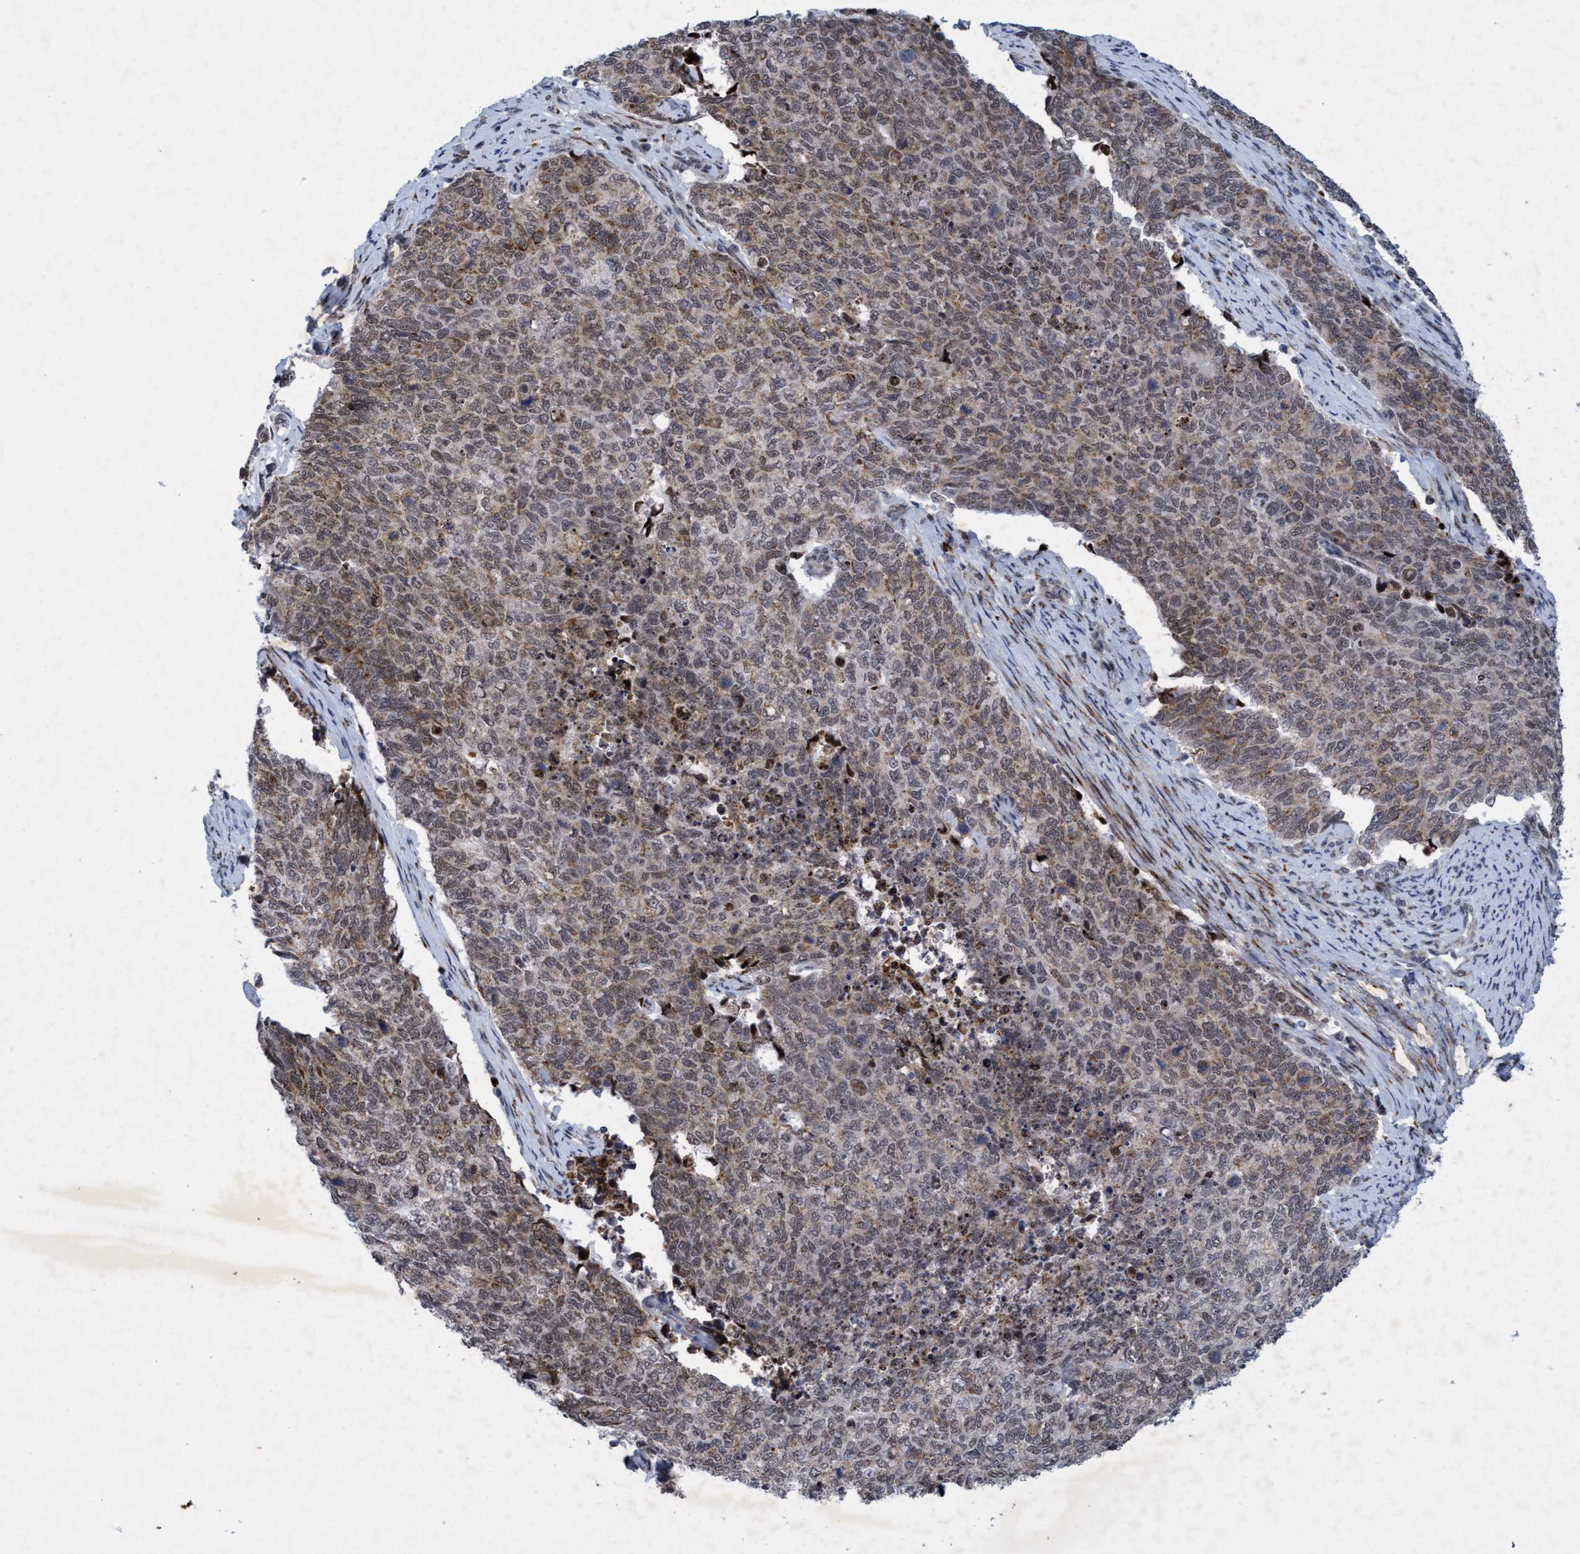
{"staining": {"intensity": "weak", "quantity": ">75%", "location": "cytoplasmic/membranous,nuclear"}, "tissue": "cervical cancer", "cell_type": "Tumor cells", "image_type": "cancer", "snomed": [{"axis": "morphology", "description": "Squamous cell carcinoma, NOS"}, {"axis": "topography", "description": "Cervix"}], "caption": "Immunohistochemical staining of human squamous cell carcinoma (cervical) demonstrates low levels of weak cytoplasmic/membranous and nuclear staining in approximately >75% of tumor cells. (Stains: DAB (3,3'-diaminobenzidine) in brown, nuclei in blue, Microscopy: brightfield microscopy at high magnification).", "gene": "GLT6D1", "patient": {"sex": "female", "age": 63}}